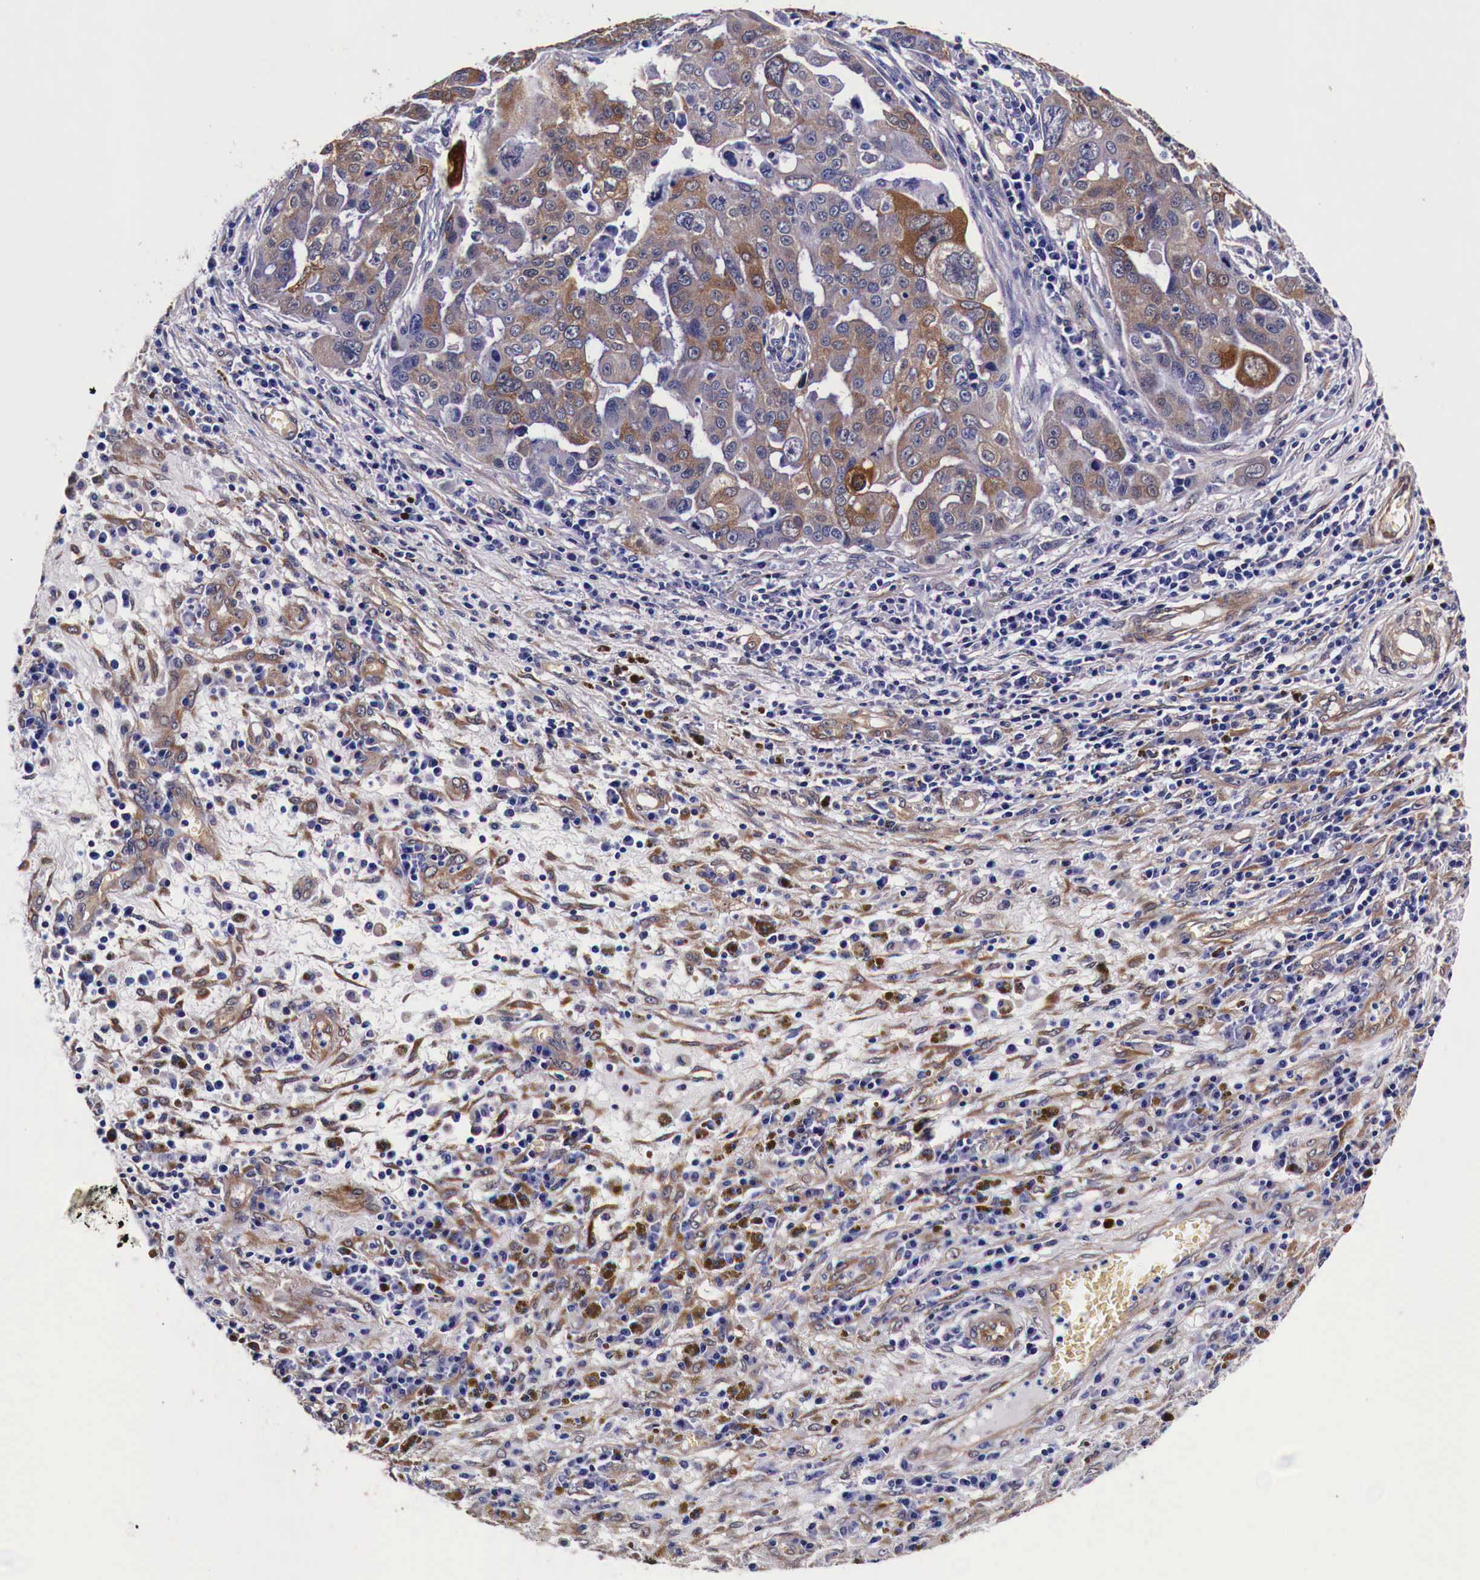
{"staining": {"intensity": "strong", "quantity": ">75%", "location": "cytoplasmic/membranous"}, "tissue": "ovarian cancer", "cell_type": "Tumor cells", "image_type": "cancer", "snomed": [{"axis": "morphology", "description": "Carcinoma, endometroid"}, {"axis": "topography", "description": "Ovary"}], "caption": "Immunohistochemical staining of human ovarian endometroid carcinoma shows high levels of strong cytoplasmic/membranous expression in about >75% of tumor cells.", "gene": "HSPB1", "patient": {"sex": "female", "age": 75}}